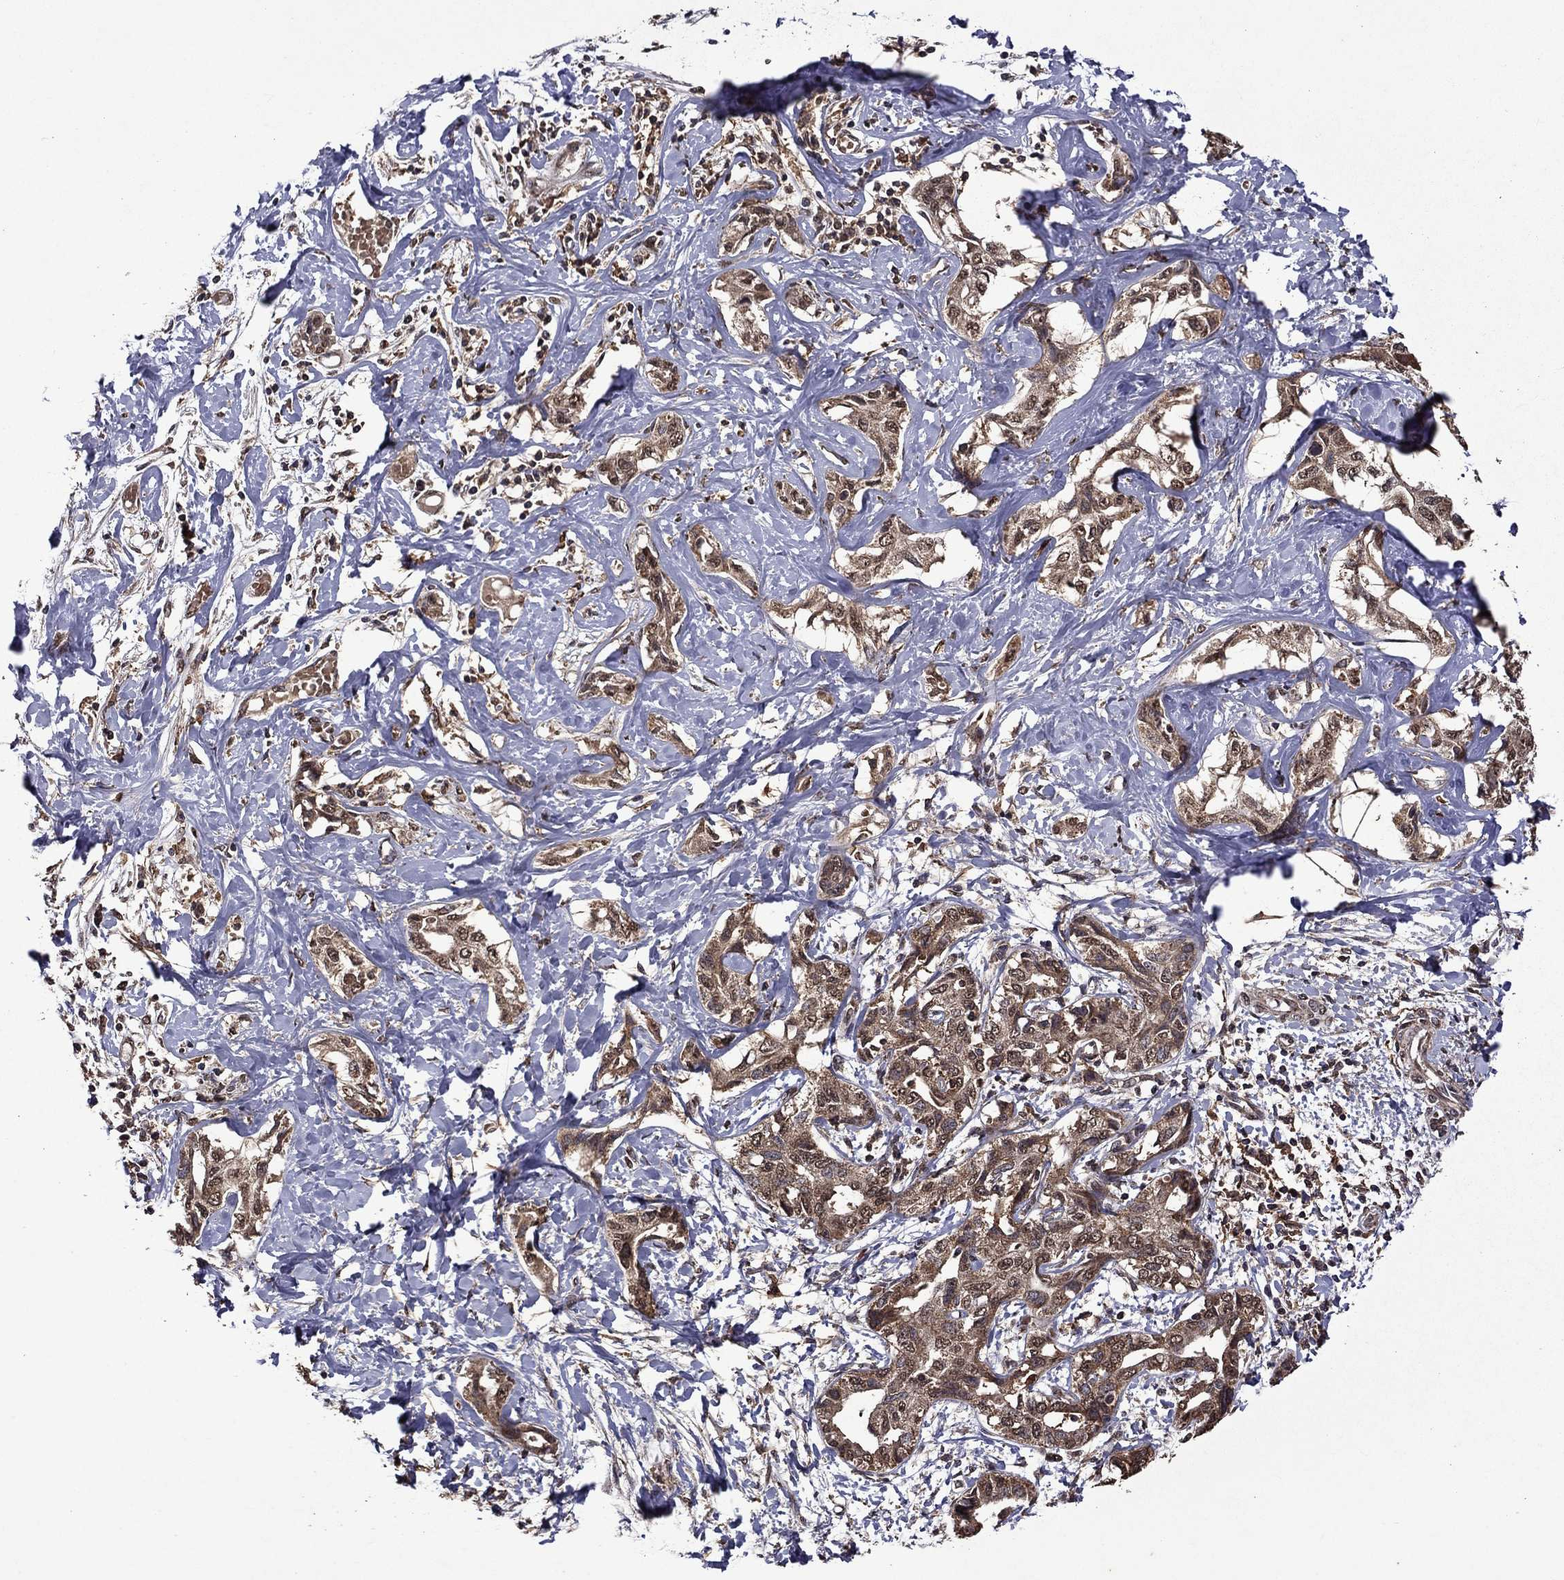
{"staining": {"intensity": "moderate", "quantity": ">75%", "location": "cytoplasmic/membranous"}, "tissue": "liver cancer", "cell_type": "Tumor cells", "image_type": "cancer", "snomed": [{"axis": "morphology", "description": "Cholangiocarcinoma"}, {"axis": "topography", "description": "Liver"}], "caption": "The image displays staining of cholangiocarcinoma (liver), revealing moderate cytoplasmic/membranous protein staining (brown color) within tumor cells.", "gene": "ITM2B", "patient": {"sex": "male", "age": 59}}